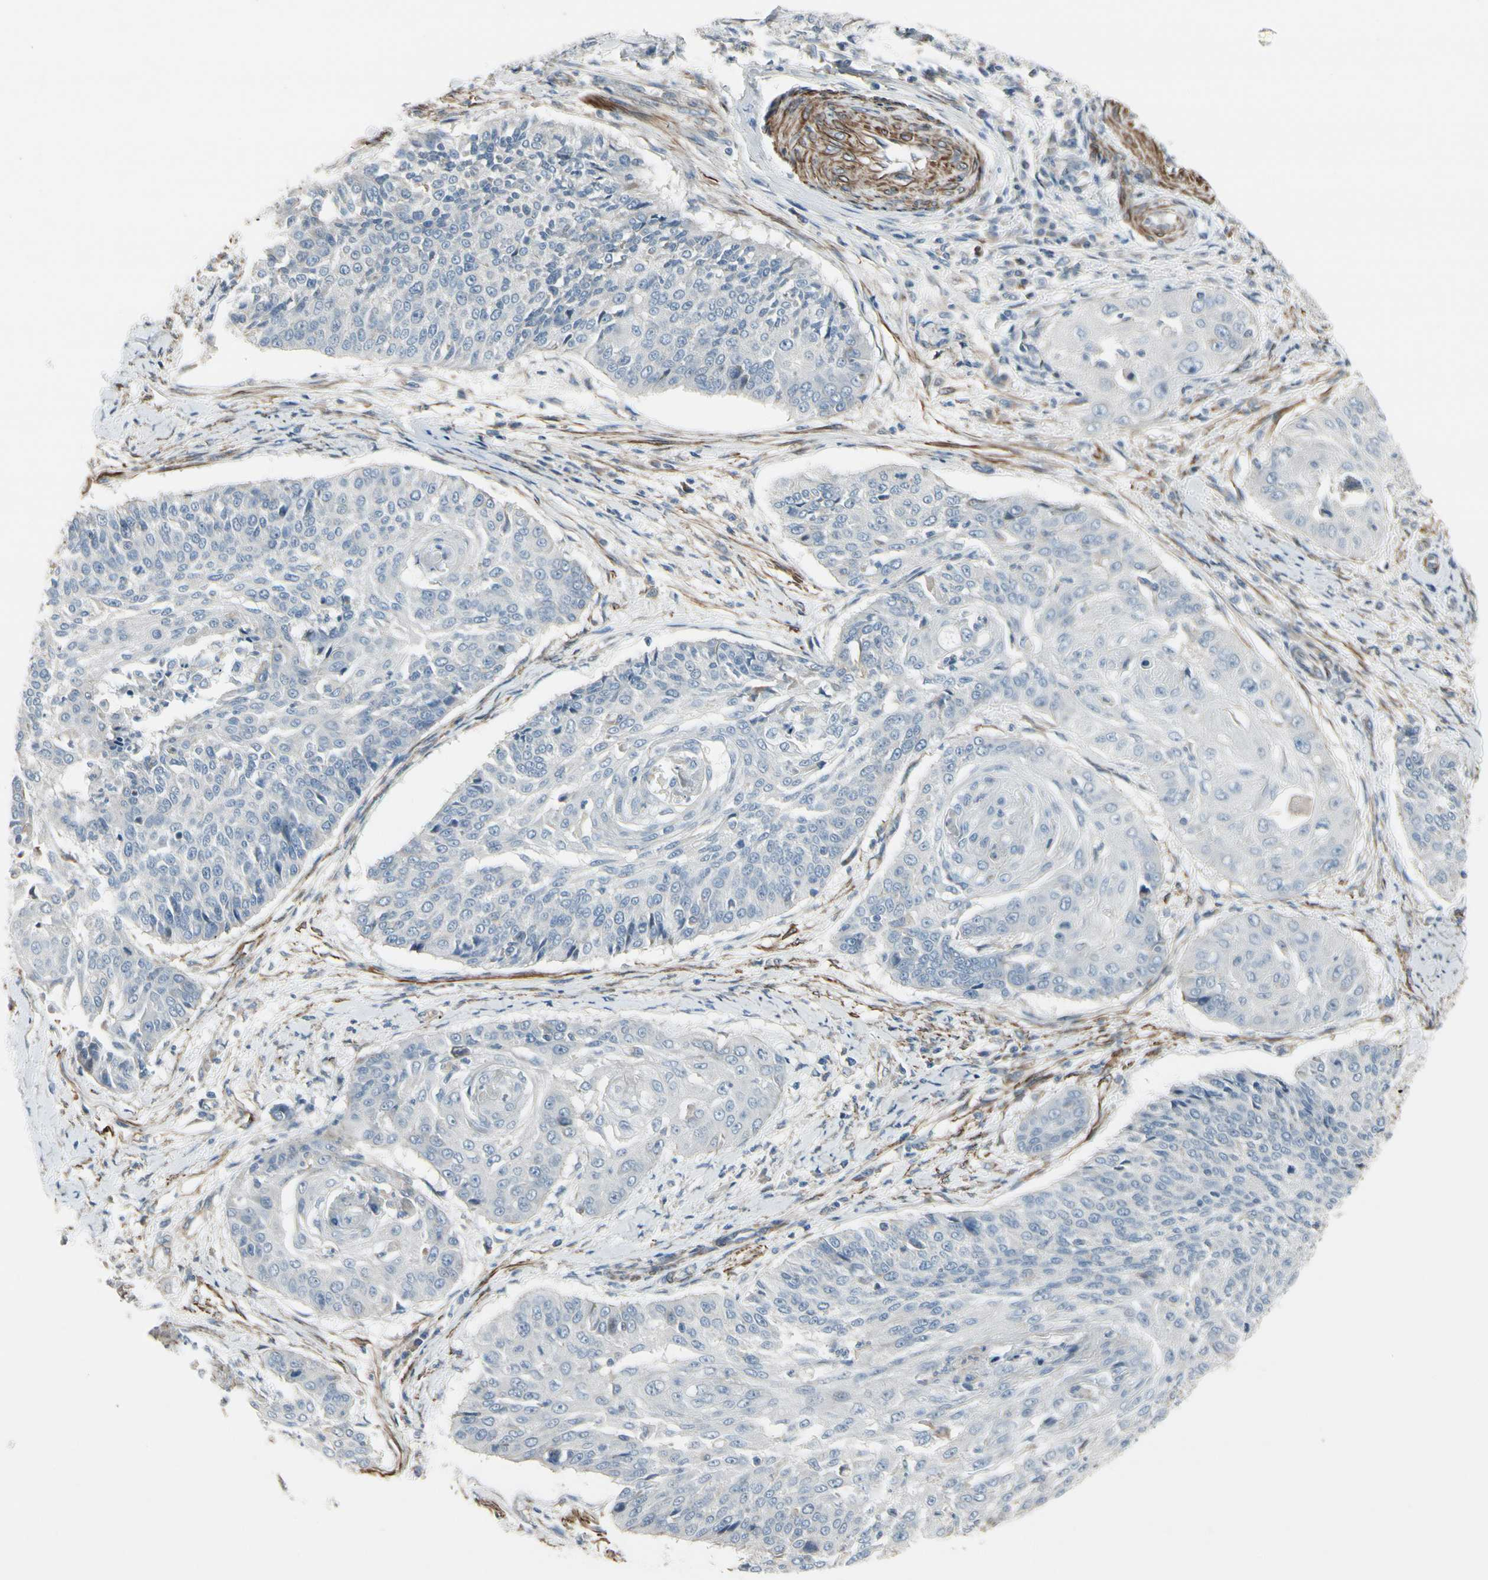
{"staining": {"intensity": "negative", "quantity": "none", "location": "none"}, "tissue": "cervical cancer", "cell_type": "Tumor cells", "image_type": "cancer", "snomed": [{"axis": "morphology", "description": "Squamous cell carcinoma, NOS"}, {"axis": "topography", "description": "Cervix"}], "caption": "Image shows no protein staining in tumor cells of cervical cancer (squamous cell carcinoma) tissue.", "gene": "TPM1", "patient": {"sex": "female", "age": 64}}